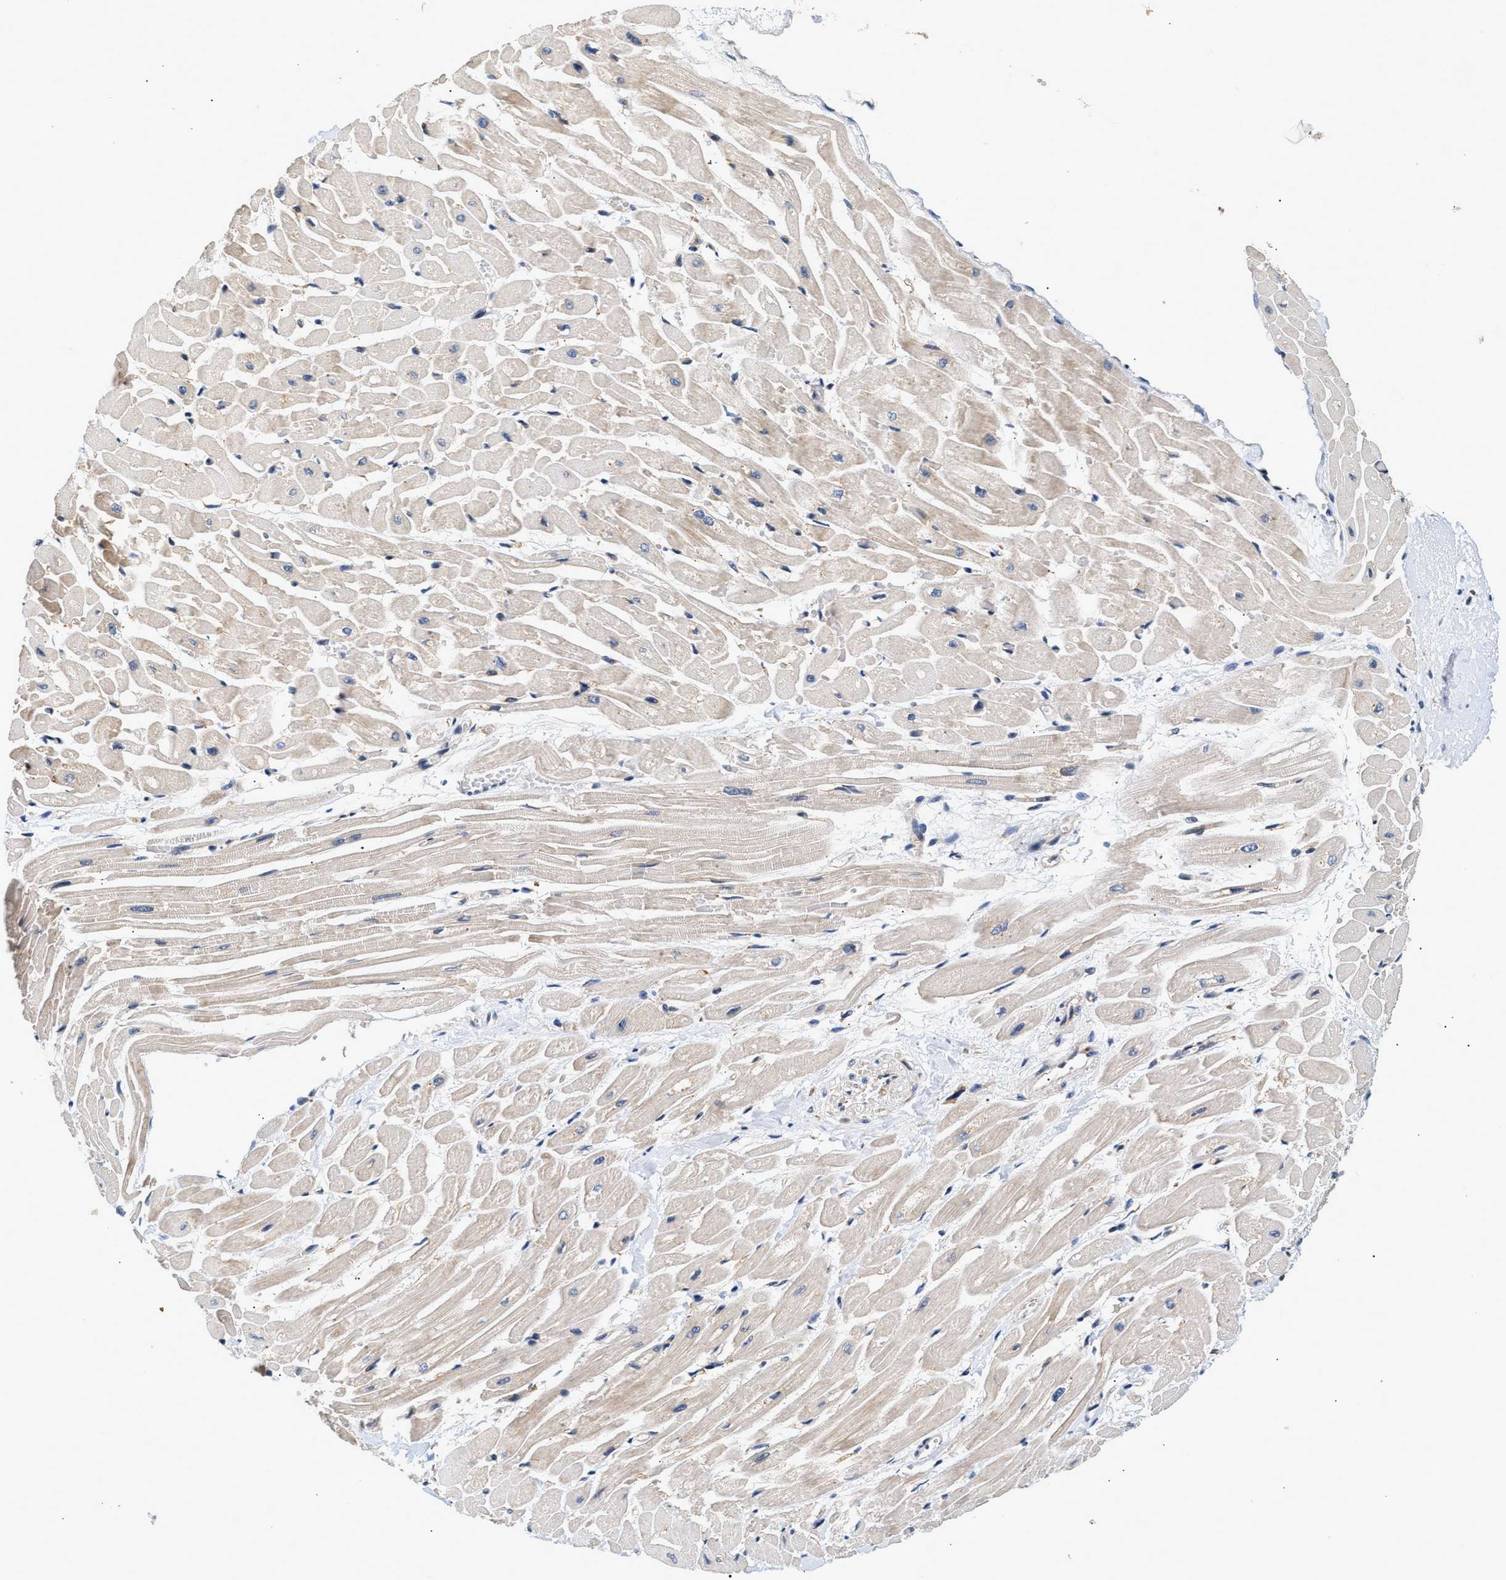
{"staining": {"intensity": "moderate", "quantity": ">75%", "location": "cytoplasmic/membranous"}, "tissue": "heart muscle", "cell_type": "Cardiomyocytes", "image_type": "normal", "snomed": [{"axis": "morphology", "description": "Normal tissue, NOS"}, {"axis": "topography", "description": "Heart"}], "caption": "Protein positivity by IHC shows moderate cytoplasmic/membranous expression in approximately >75% of cardiomyocytes in benign heart muscle.", "gene": "IFT74", "patient": {"sex": "male", "age": 45}}